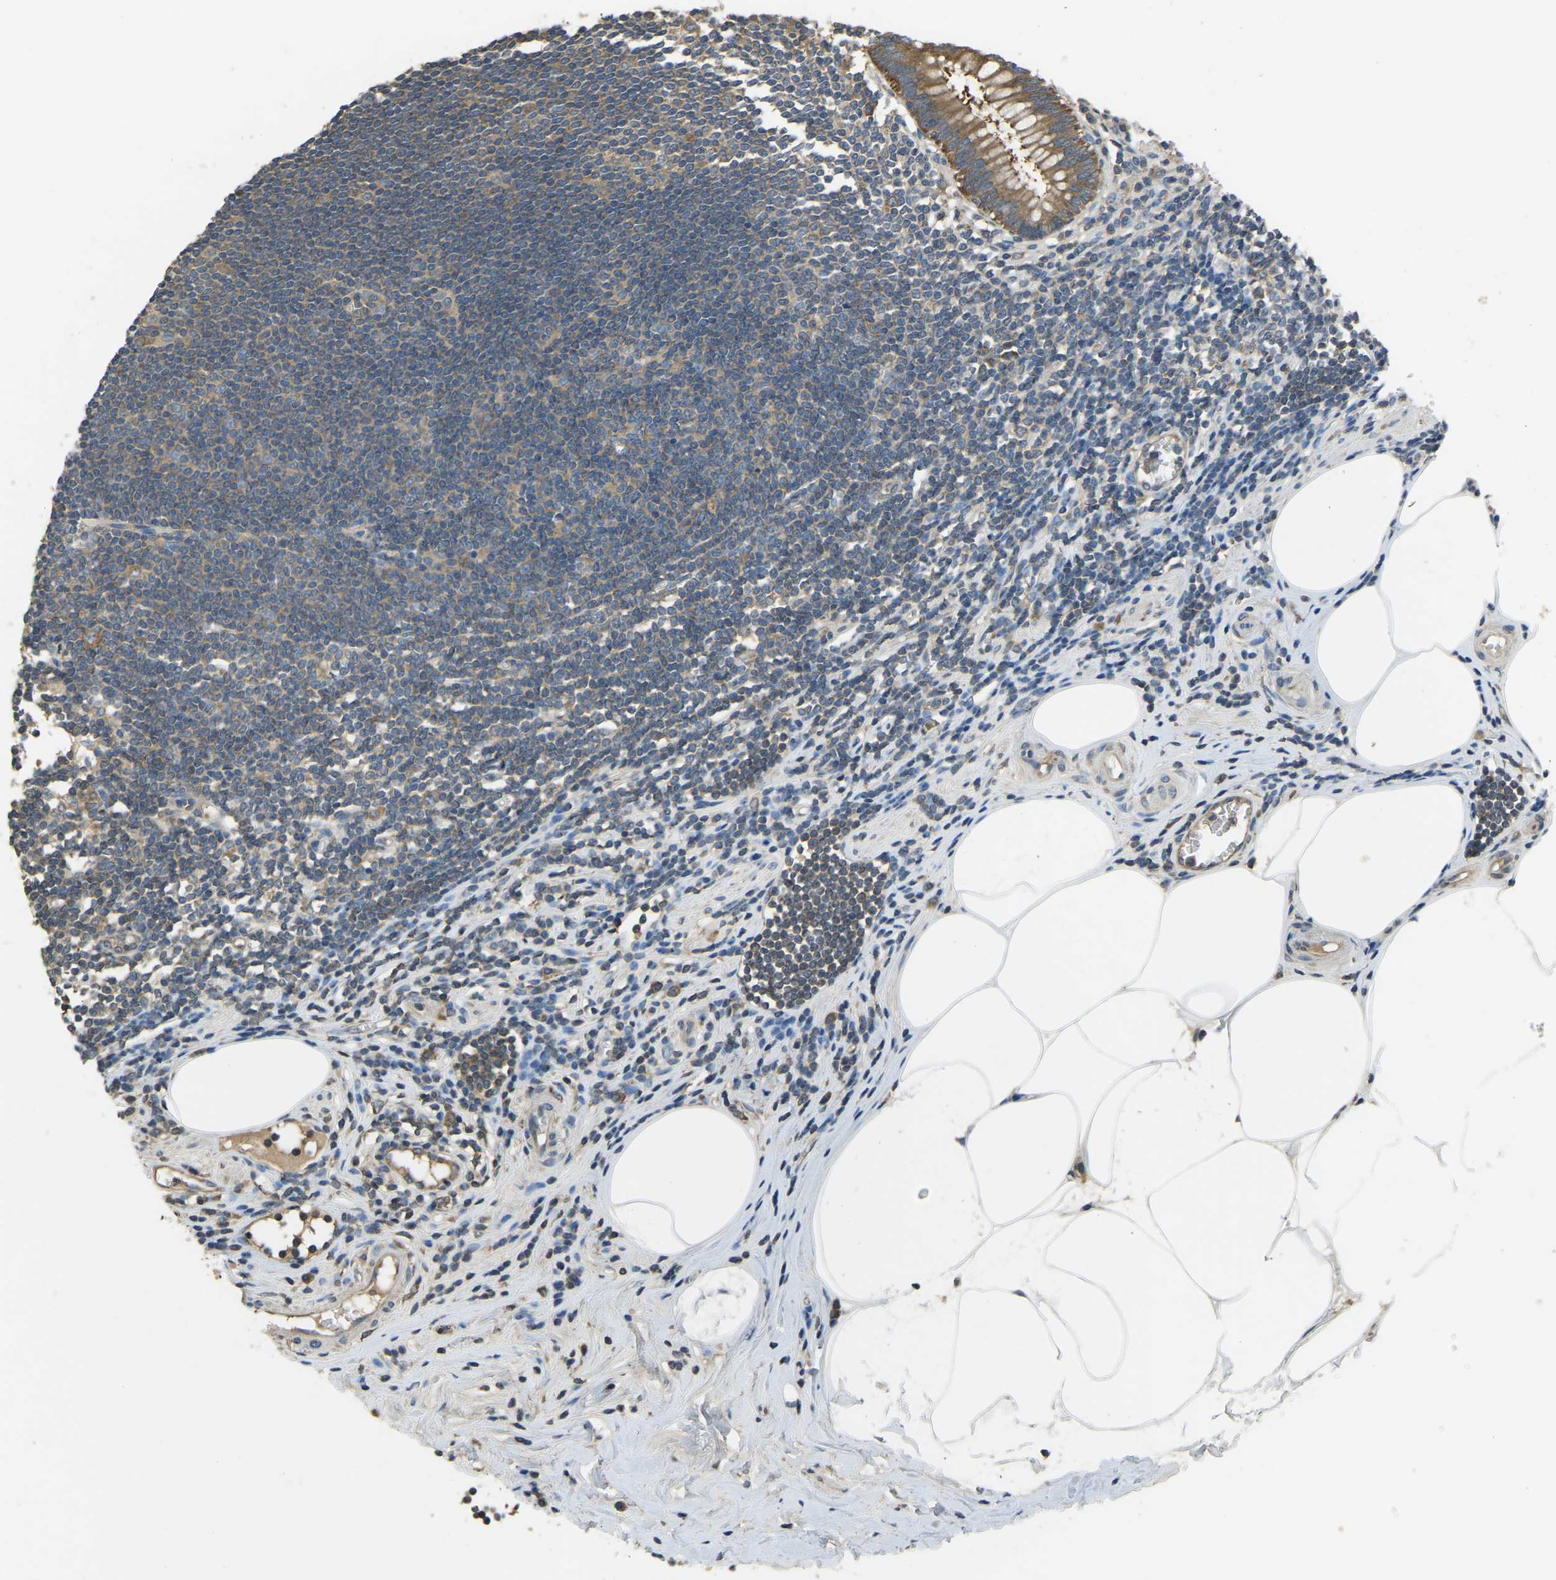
{"staining": {"intensity": "moderate", "quantity": ">75%", "location": "cytoplasmic/membranous"}, "tissue": "appendix", "cell_type": "Glandular cells", "image_type": "normal", "snomed": [{"axis": "morphology", "description": "Normal tissue, NOS"}, {"axis": "topography", "description": "Appendix"}], "caption": "Protein expression analysis of benign human appendix reveals moderate cytoplasmic/membranous positivity in approximately >75% of glandular cells.", "gene": "AIMP1", "patient": {"sex": "female", "age": 50}}